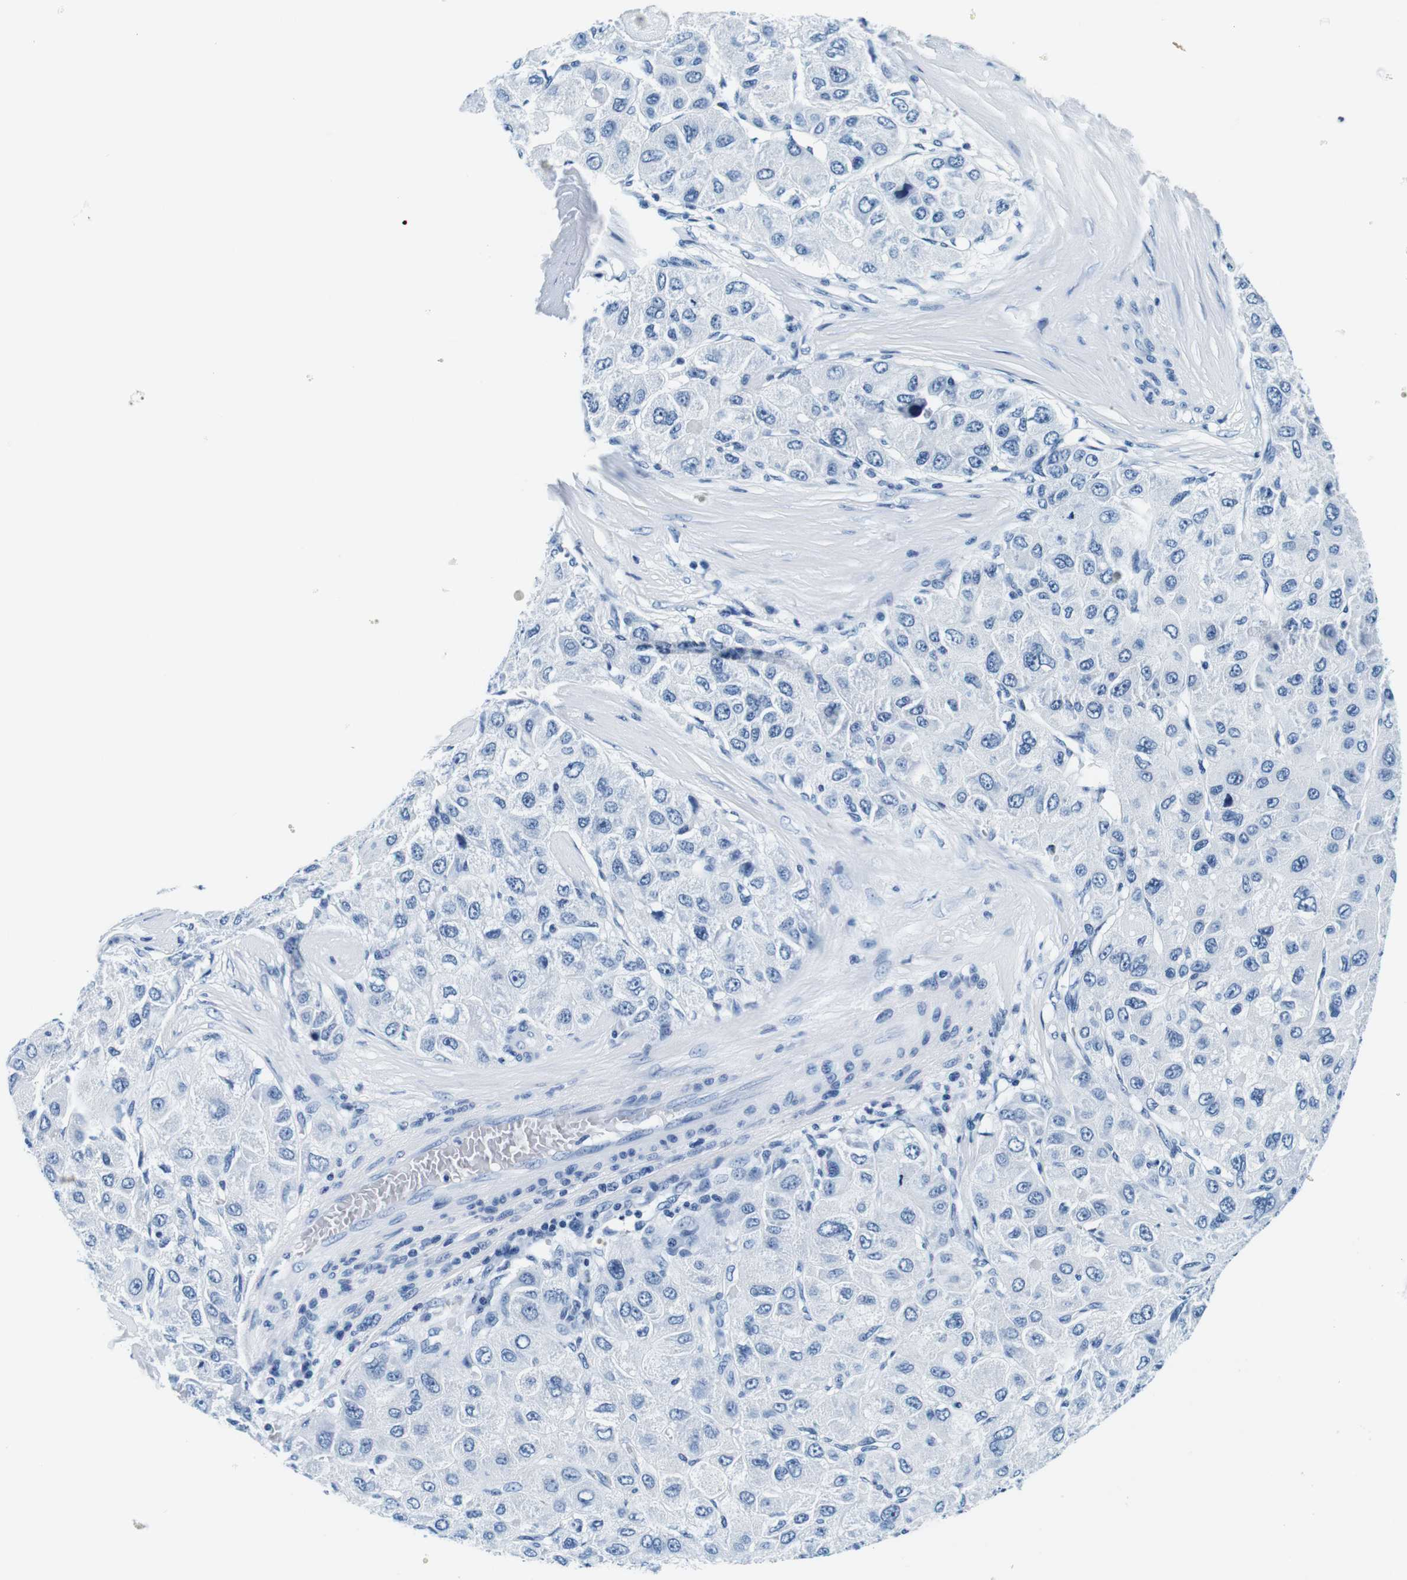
{"staining": {"intensity": "negative", "quantity": "none", "location": "none"}, "tissue": "liver cancer", "cell_type": "Tumor cells", "image_type": "cancer", "snomed": [{"axis": "morphology", "description": "Carcinoma, Hepatocellular, NOS"}, {"axis": "topography", "description": "Liver"}], "caption": "High magnification brightfield microscopy of liver cancer (hepatocellular carcinoma) stained with DAB (brown) and counterstained with hematoxylin (blue): tumor cells show no significant staining.", "gene": "ELANE", "patient": {"sex": "male", "age": 80}}